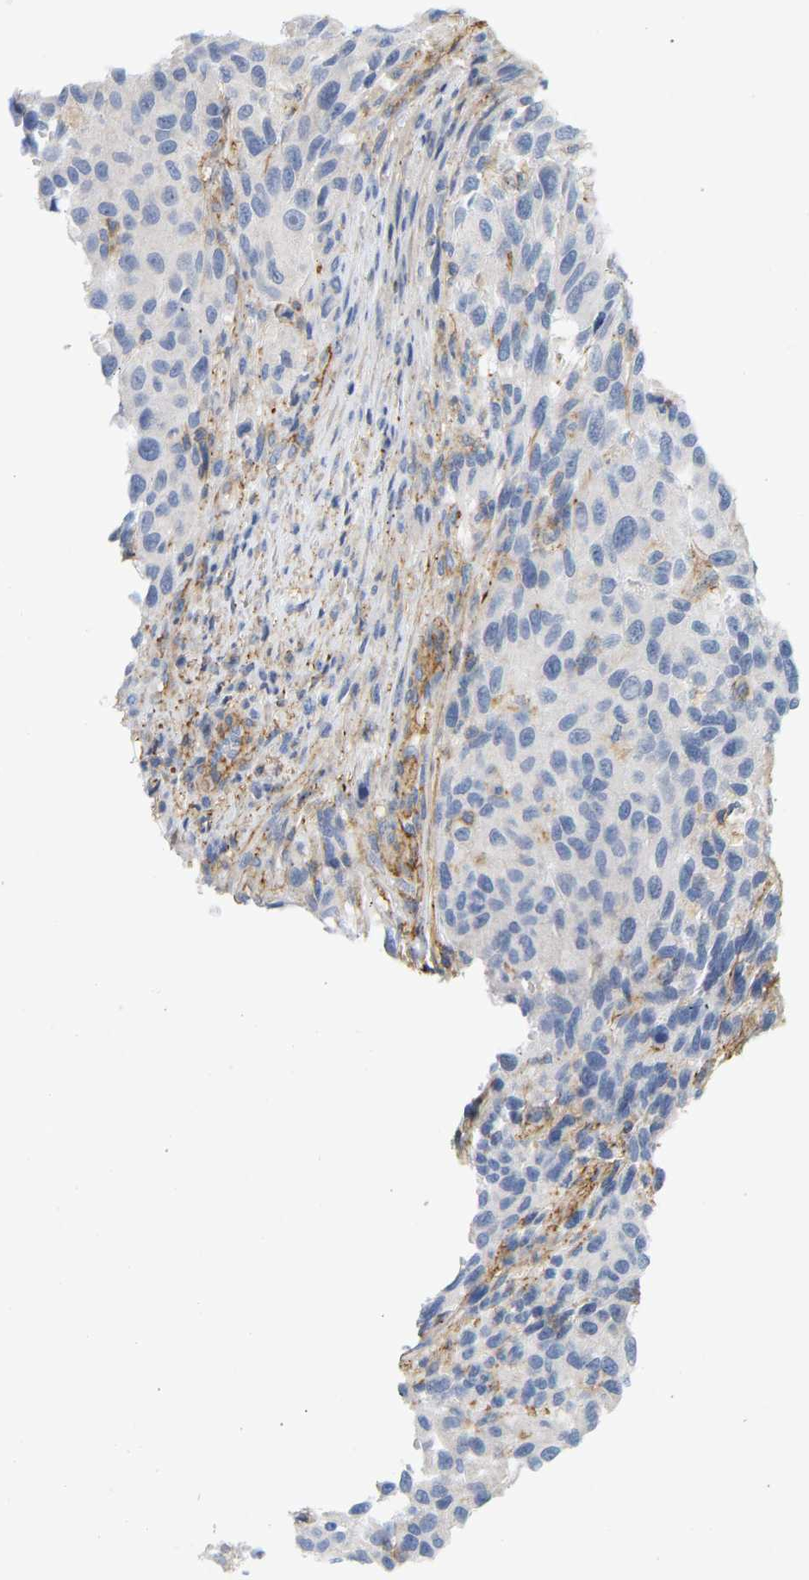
{"staining": {"intensity": "negative", "quantity": "none", "location": "none"}, "tissue": "melanoma", "cell_type": "Tumor cells", "image_type": "cancer", "snomed": [{"axis": "morphology", "description": "Malignant melanoma, Metastatic site"}, {"axis": "topography", "description": "Lymph node"}], "caption": "The image exhibits no significant expression in tumor cells of malignant melanoma (metastatic site).", "gene": "BVES", "patient": {"sex": "male", "age": 61}}